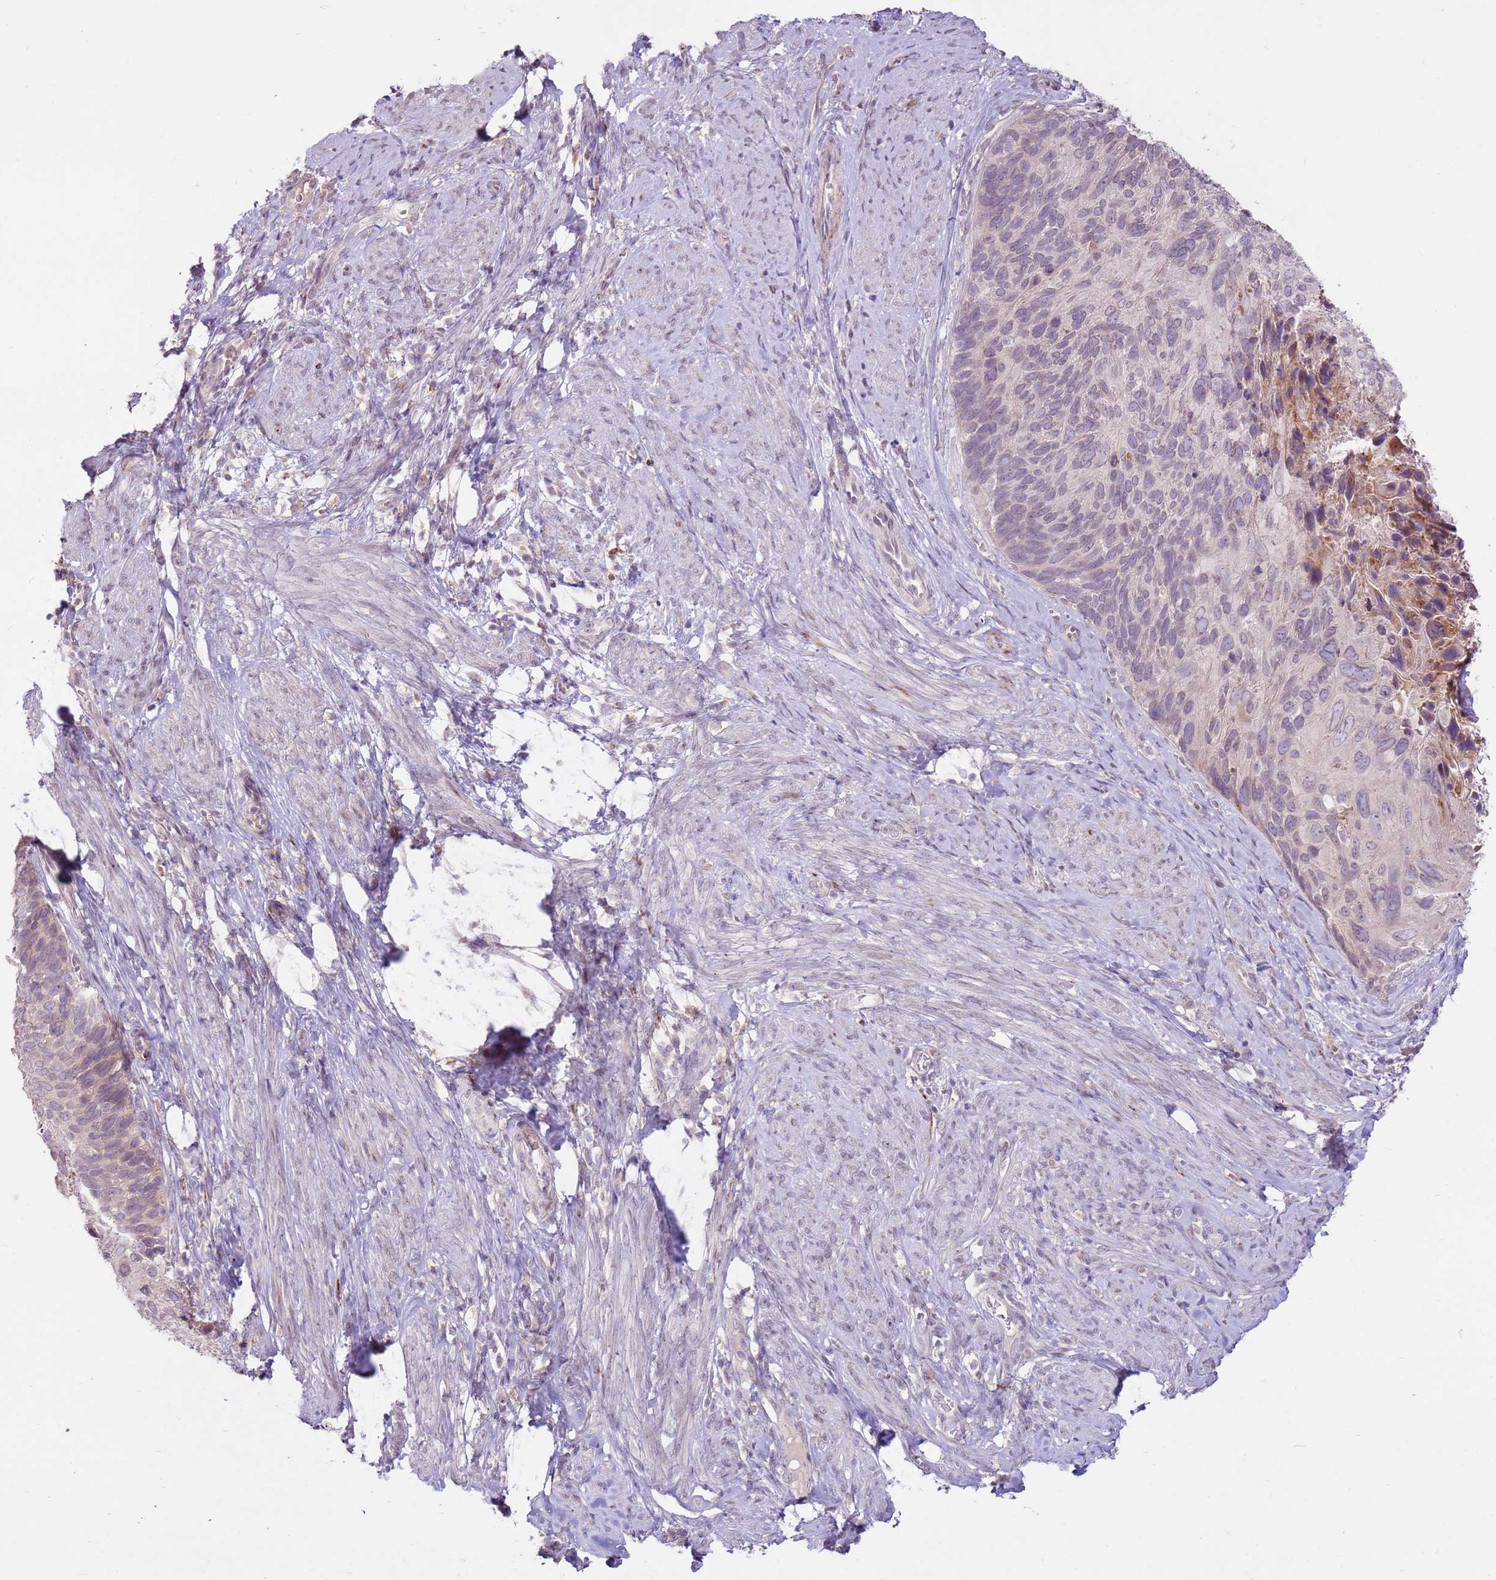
{"staining": {"intensity": "negative", "quantity": "none", "location": "none"}, "tissue": "cervical cancer", "cell_type": "Tumor cells", "image_type": "cancer", "snomed": [{"axis": "morphology", "description": "Squamous cell carcinoma, NOS"}, {"axis": "topography", "description": "Cervix"}], "caption": "DAB immunohistochemical staining of cervical squamous cell carcinoma shows no significant positivity in tumor cells.", "gene": "LGI4", "patient": {"sex": "female", "age": 80}}